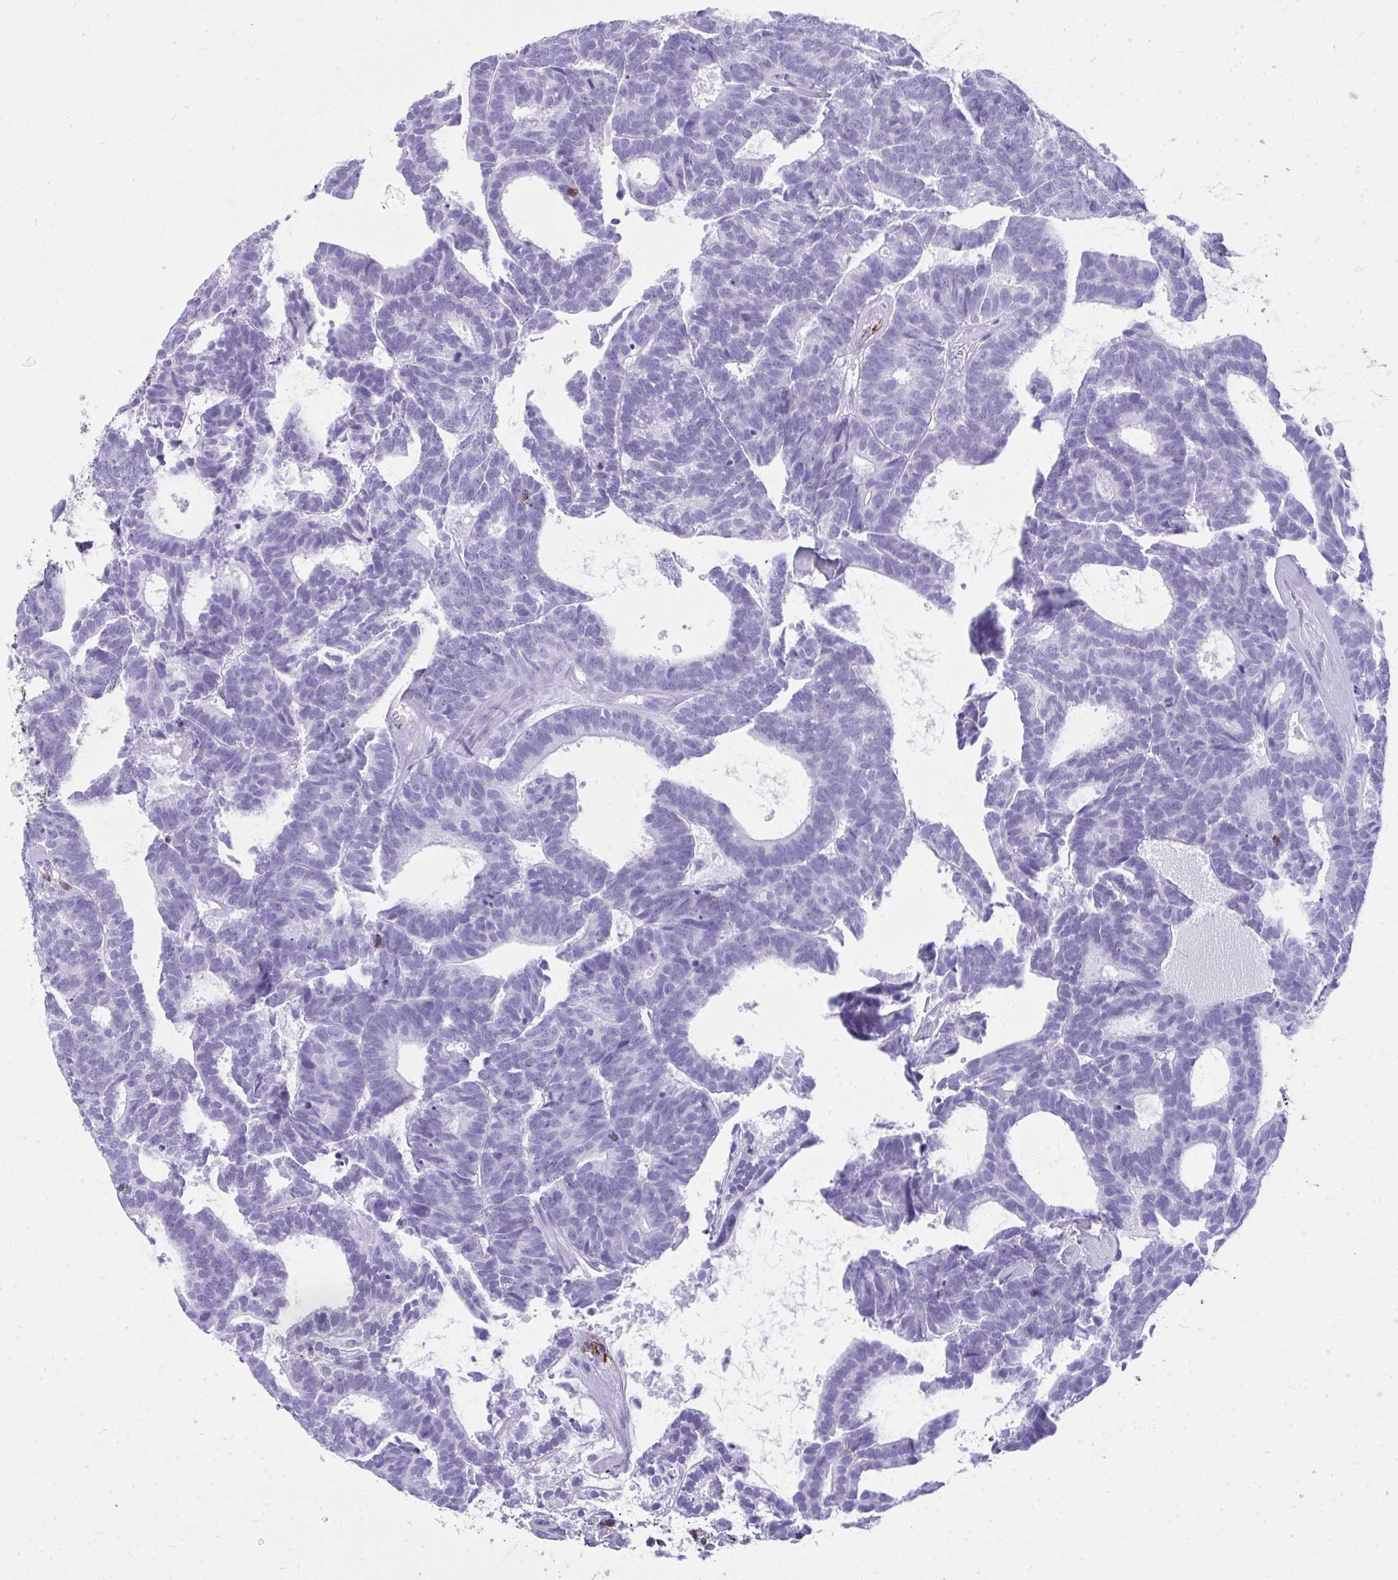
{"staining": {"intensity": "negative", "quantity": "none", "location": "none"}, "tissue": "head and neck cancer", "cell_type": "Tumor cells", "image_type": "cancer", "snomed": [{"axis": "morphology", "description": "Adenocarcinoma, NOS"}, {"axis": "topography", "description": "Head-Neck"}], "caption": "High power microscopy photomicrograph of an IHC photomicrograph of head and neck cancer (adenocarcinoma), revealing no significant staining in tumor cells.", "gene": "SPN", "patient": {"sex": "female", "age": 81}}